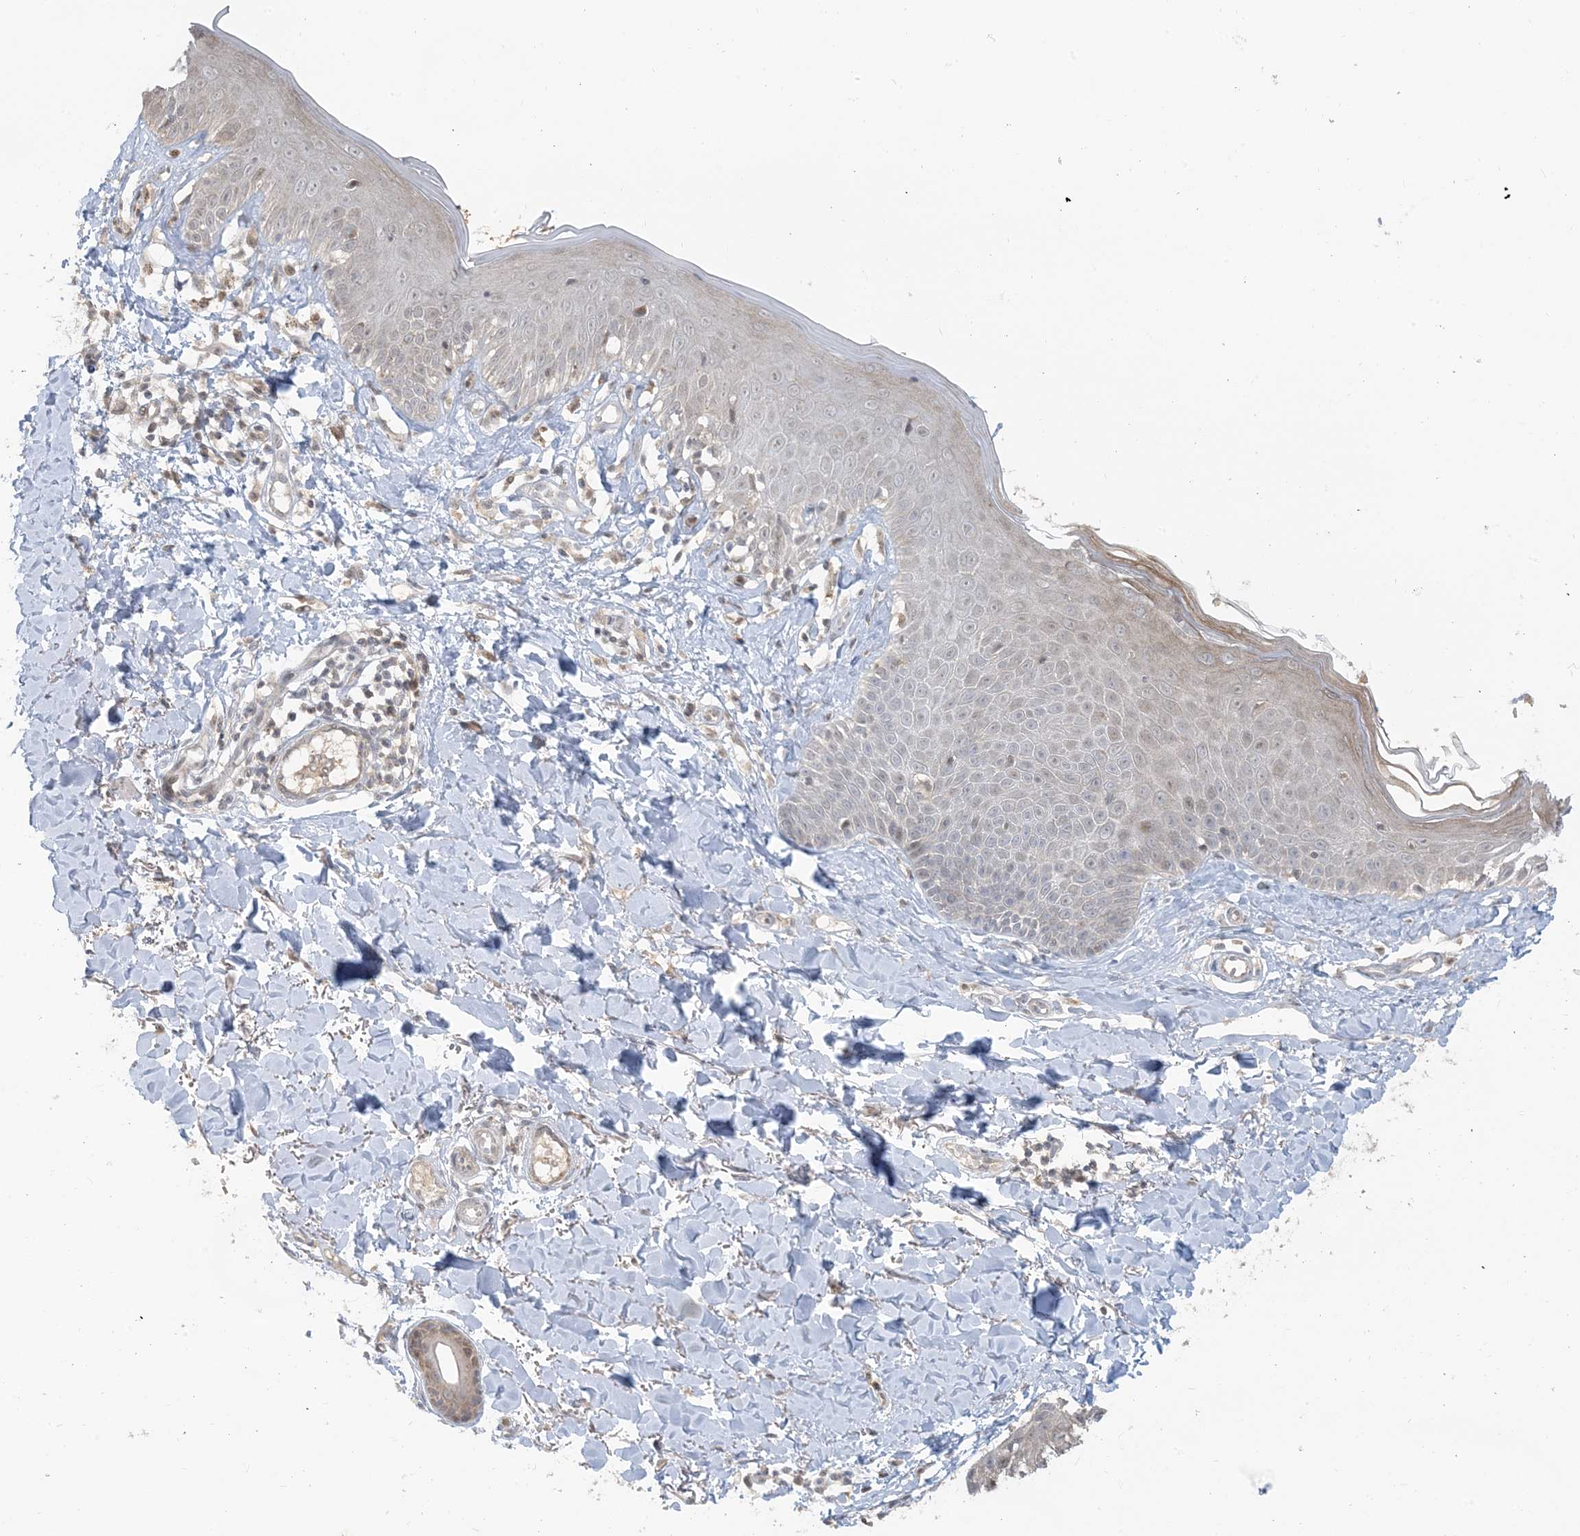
{"staining": {"intensity": "weak", "quantity": "25%-75%", "location": "cytoplasmic/membranous"}, "tissue": "skin", "cell_type": "Fibroblasts", "image_type": "normal", "snomed": [{"axis": "morphology", "description": "Normal tissue, NOS"}, {"axis": "topography", "description": "Skin"}], "caption": "Immunohistochemistry of normal skin shows low levels of weak cytoplasmic/membranous positivity in about 25%-75% of fibroblasts.", "gene": "PRRT3", "patient": {"sex": "male", "age": 52}}